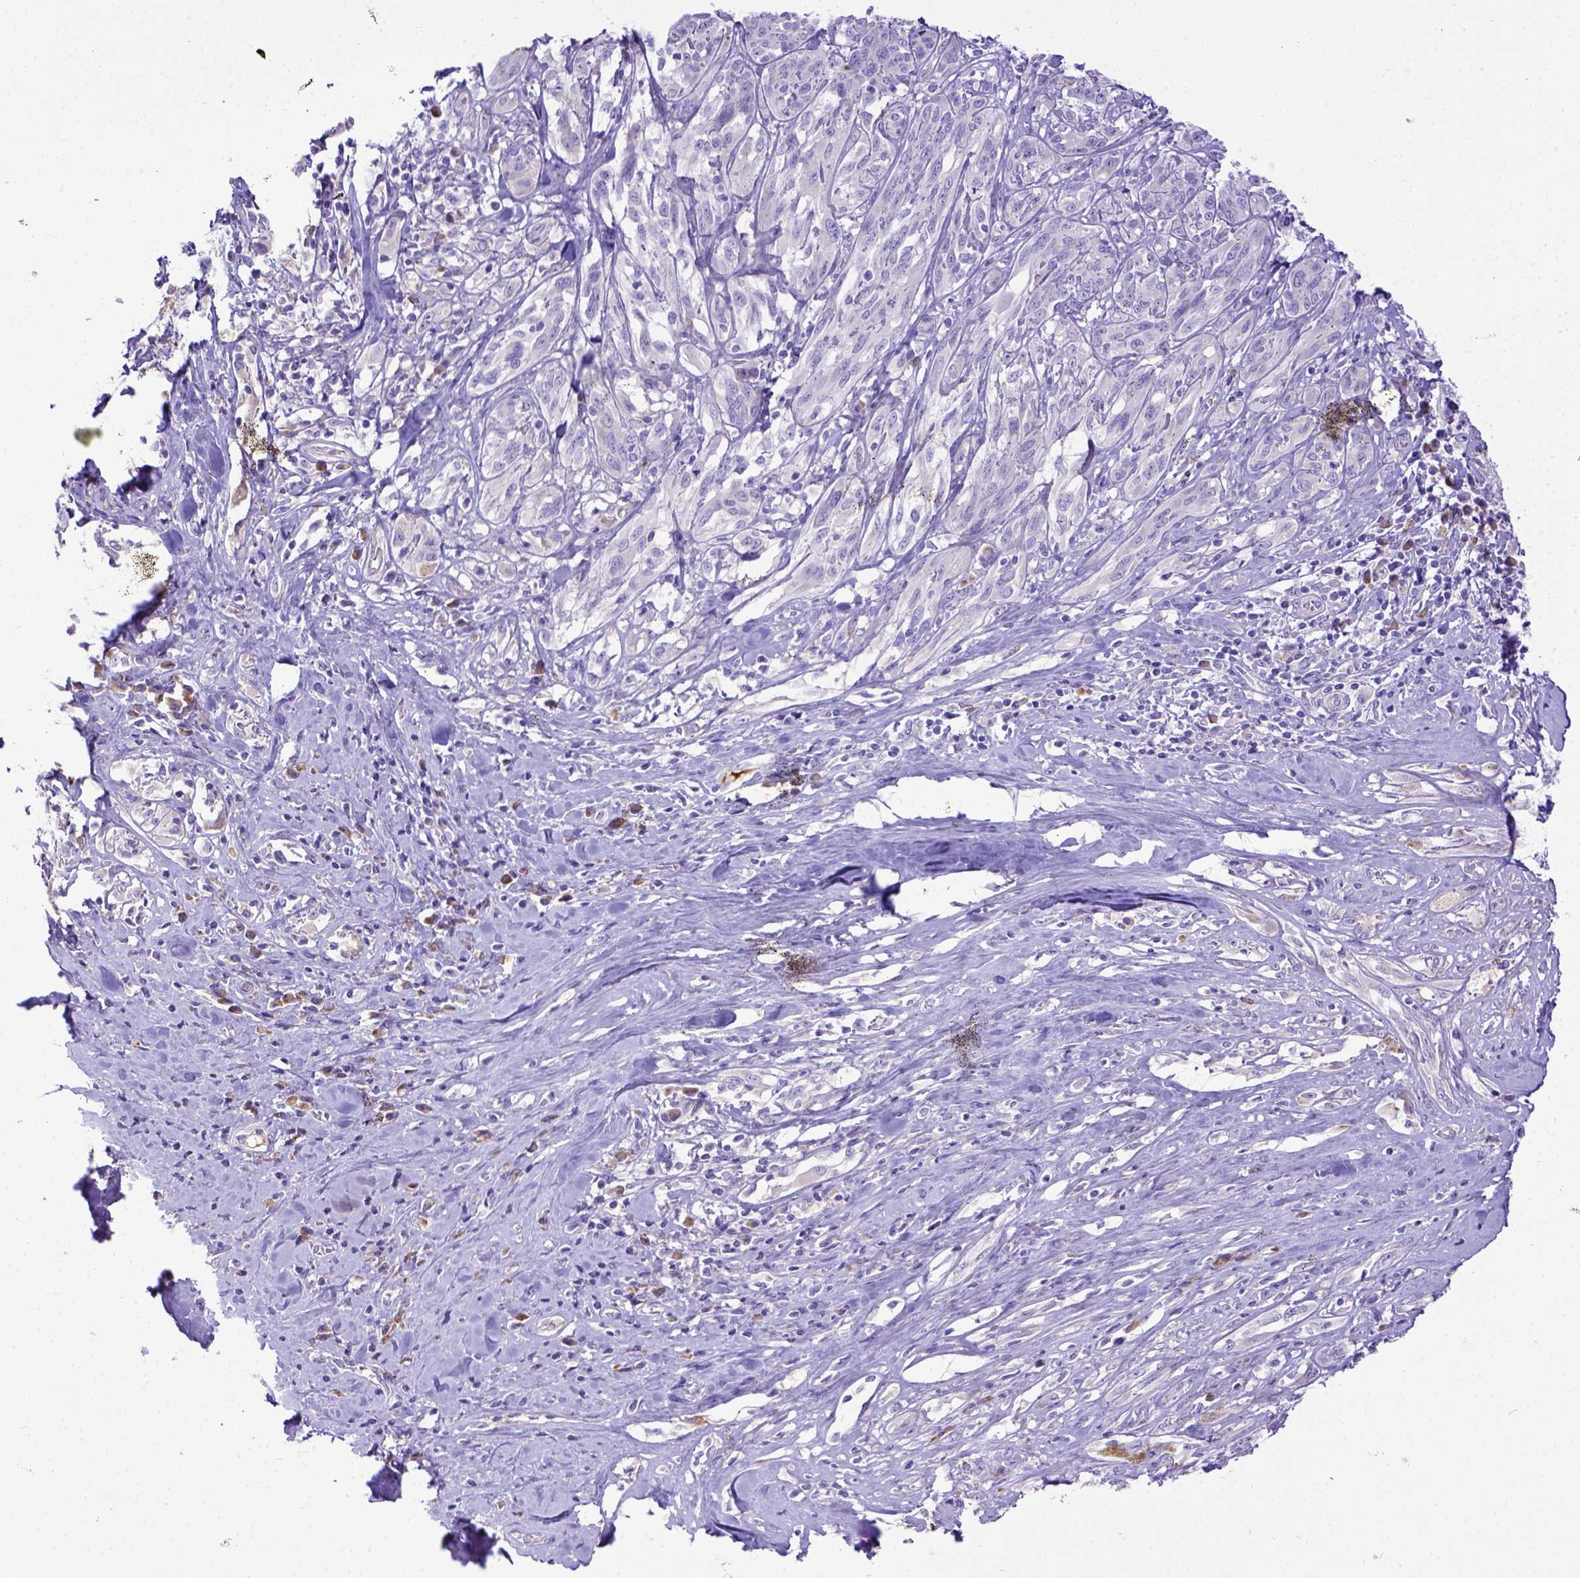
{"staining": {"intensity": "negative", "quantity": "none", "location": "none"}, "tissue": "melanoma", "cell_type": "Tumor cells", "image_type": "cancer", "snomed": [{"axis": "morphology", "description": "Malignant melanoma, NOS"}, {"axis": "topography", "description": "Skin"}], "caption": "IHC of melanoma exhibits no positivity in tumor cells.", "gene": "CFAP300", "patient": {"sex": "female", "age": 91}}